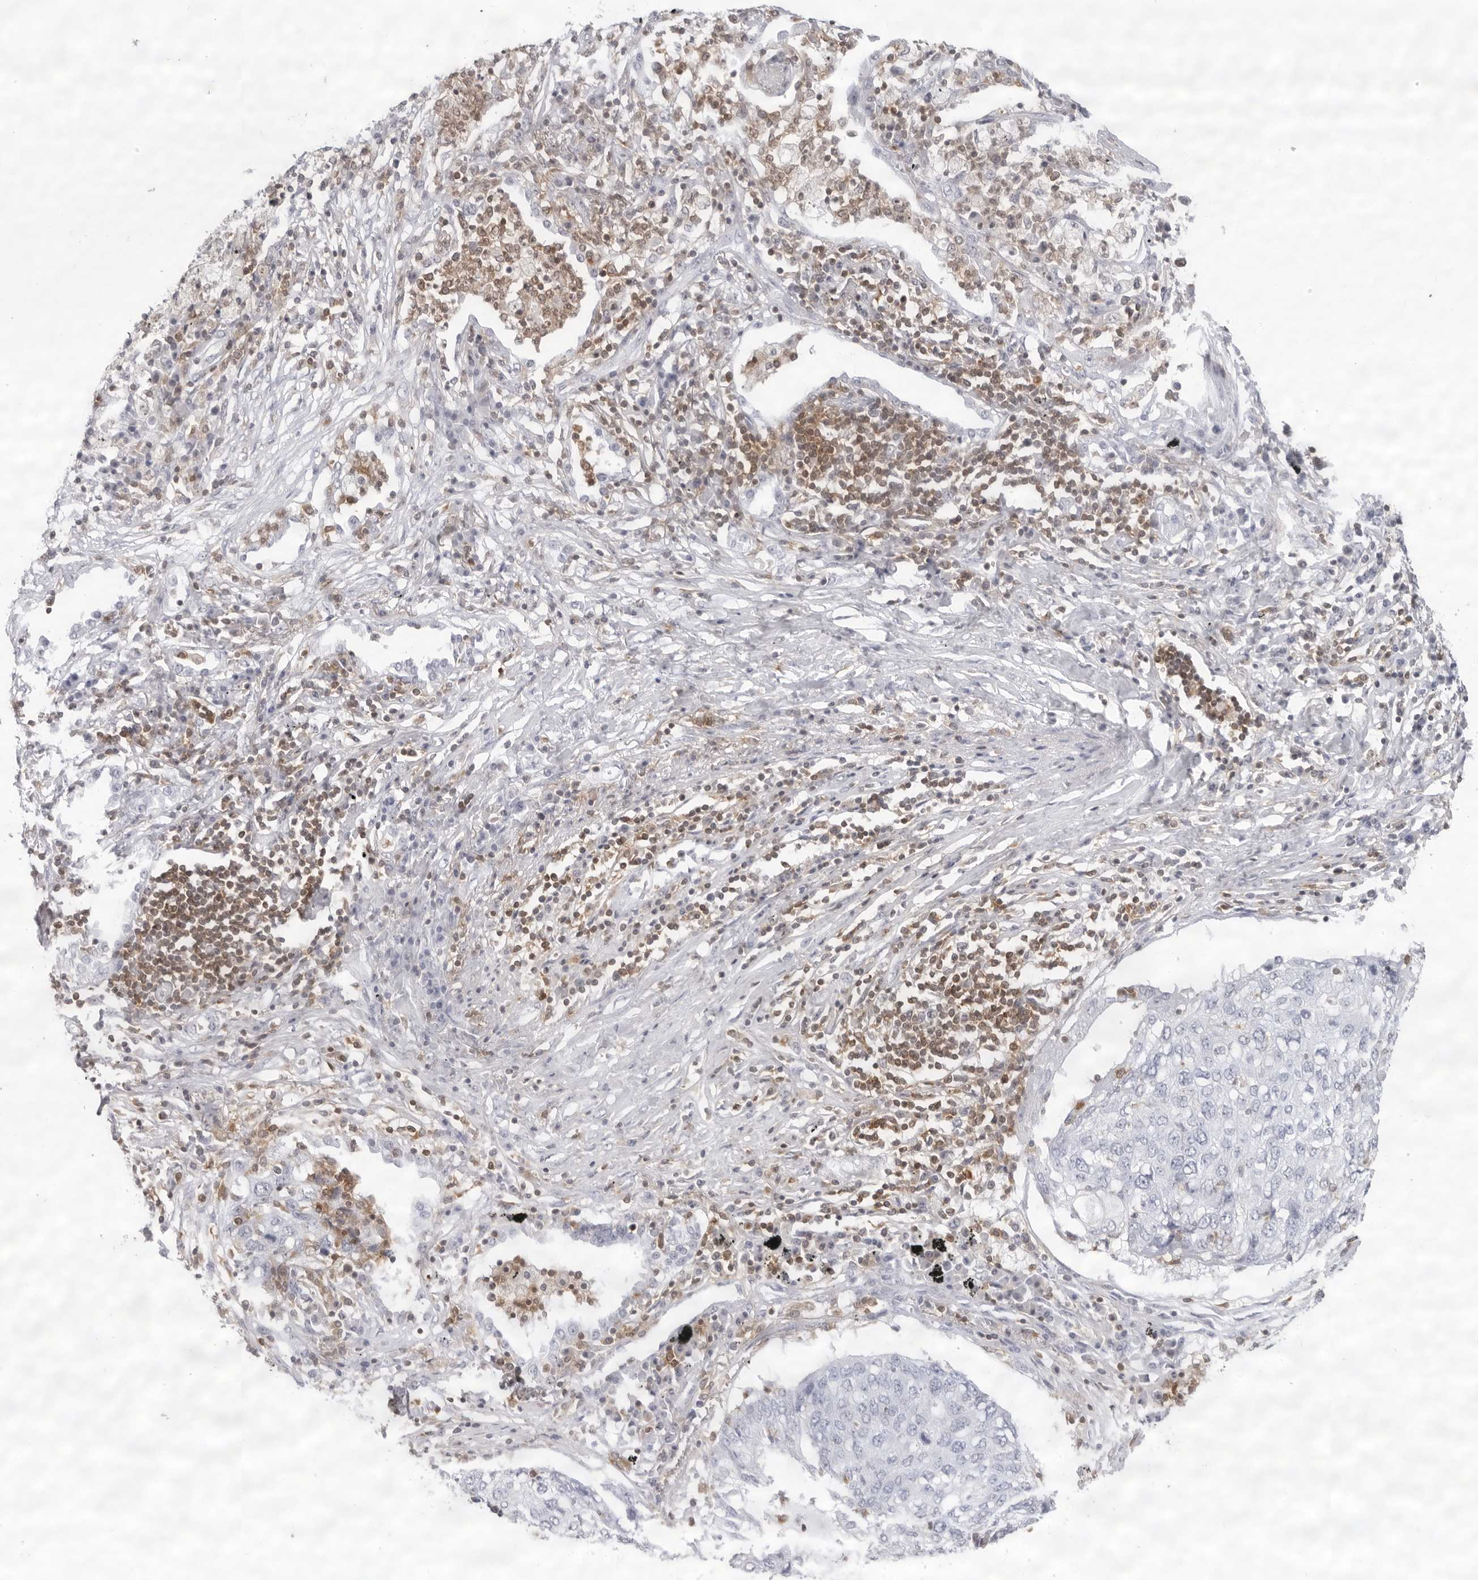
{"staining": {"intensity": "negative", "quantity": "none", "location": "none"}, "tissue": "lung cancer", "cell_type": "Tumor cells", "image_type": "cancer", "snomed": [{"axis": "morphology", "description": "Squamous cell carcinoma, NOS"}, {"axis": "topography", "description": "Lung"}], "caption": "An image of human lung cancer (squamous cell carcinoma) is negative for staining in tumor cells. Nuclei are stained in blue.", "gene": "FMNL1", "patient": {"sex": "female", "age": 63}}